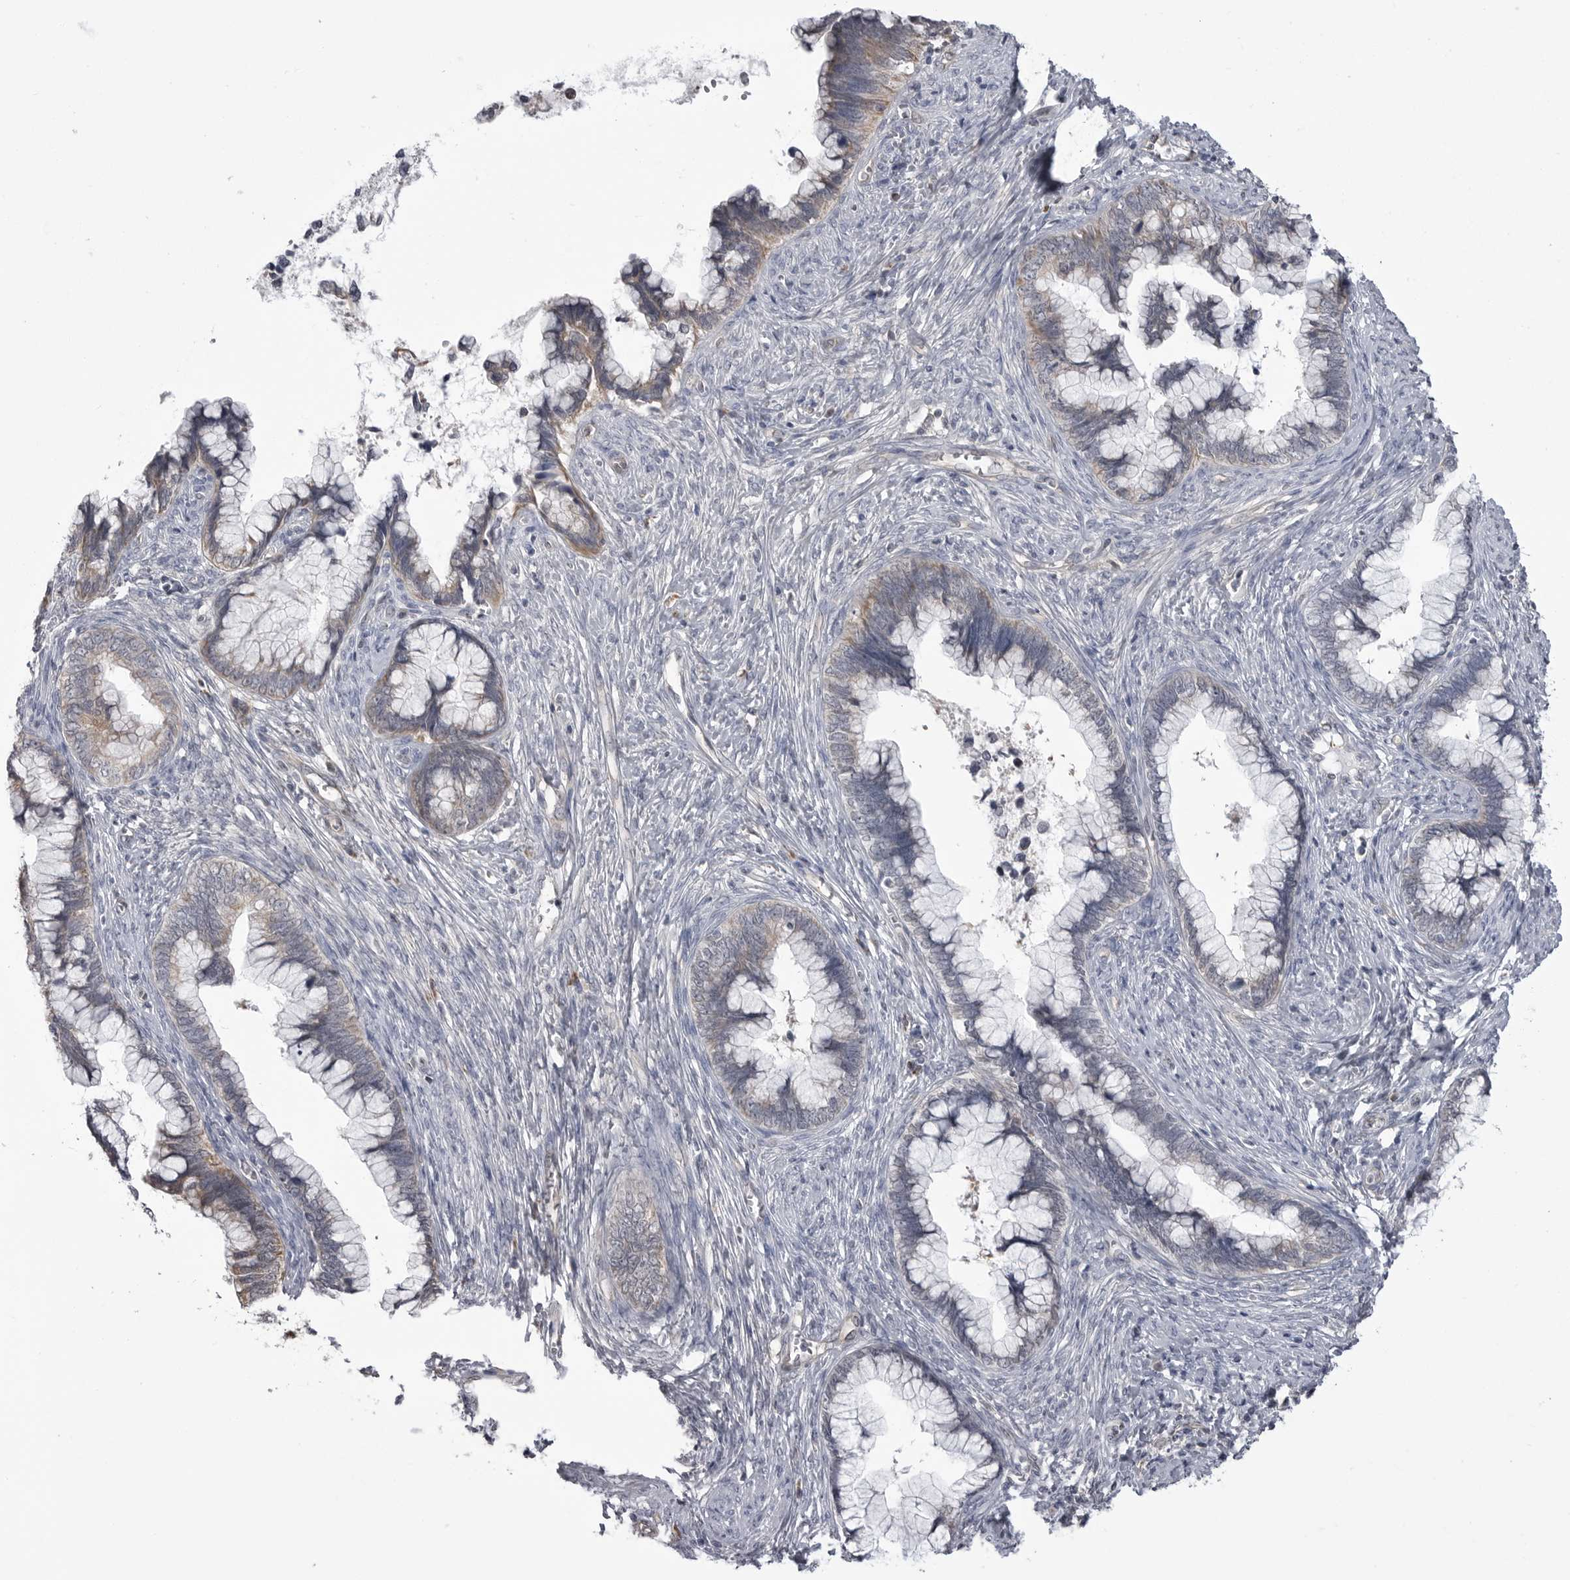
{"staining": {"intensity": "weak", "quantity": "25%-75%", "location": "cytoplasmic/membranous"}, "tissue": "cervical cancer", "cell_type": "Tumor cells", "image_type": "cancer", "snomed": [{"axis": "morphology", "description": "Adenocarcinoma, NOS"}, {"axis": "topography", "description": "Cervix"}], "caption": "An IHC micrograph of neoplastic tissue is shown. Protein staining in brown labels weak cytoplasmic/membranous positivity in cervical cancer (adenocarcinoma) within tumor cells.", "gene": "FH", "patient": {"sex": "female", "age": 44}}